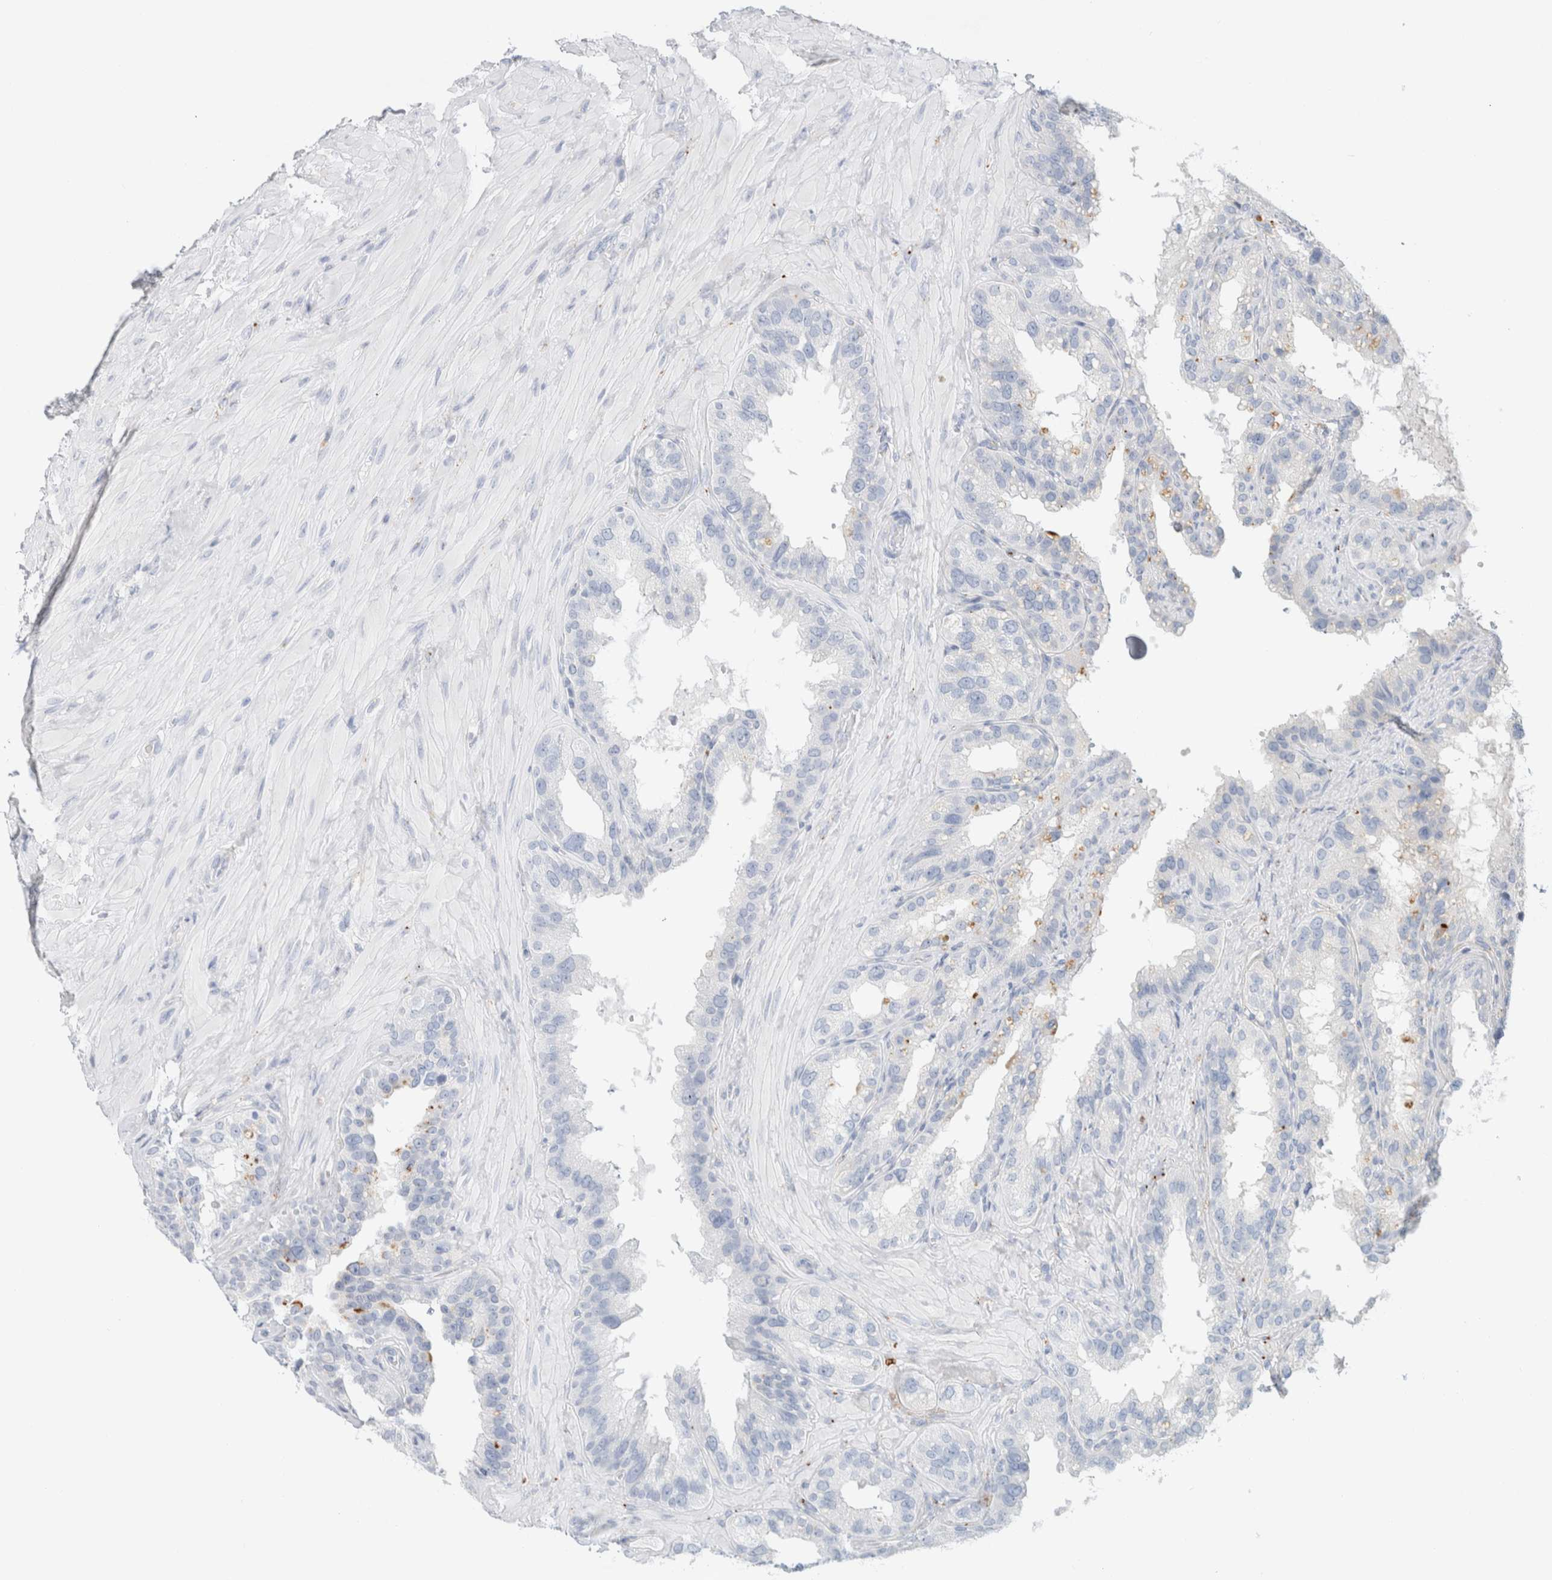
{"staining": {"intensity": "negative", "quantity": "none", "location": "none"}, "tissue": "seminal vesicle", "cell_type": "Glandular cells", "image_type": "normal", "snomed": [{"axis": "morphology", "description": "Normal tissue, NOS"}, {"axis": "topography", "description": "Seminal veicle"}], "caption": "Immunohistochemistry (IHC) photomicrograph of normal seminal vesicle: seminal vesicle stained with DAB (3,3'-diaminobenzidine) exhibits no significant protein expression in glandular cells.", "gene": "CPQ", "patient": {"sex": "male", "age": 68}}